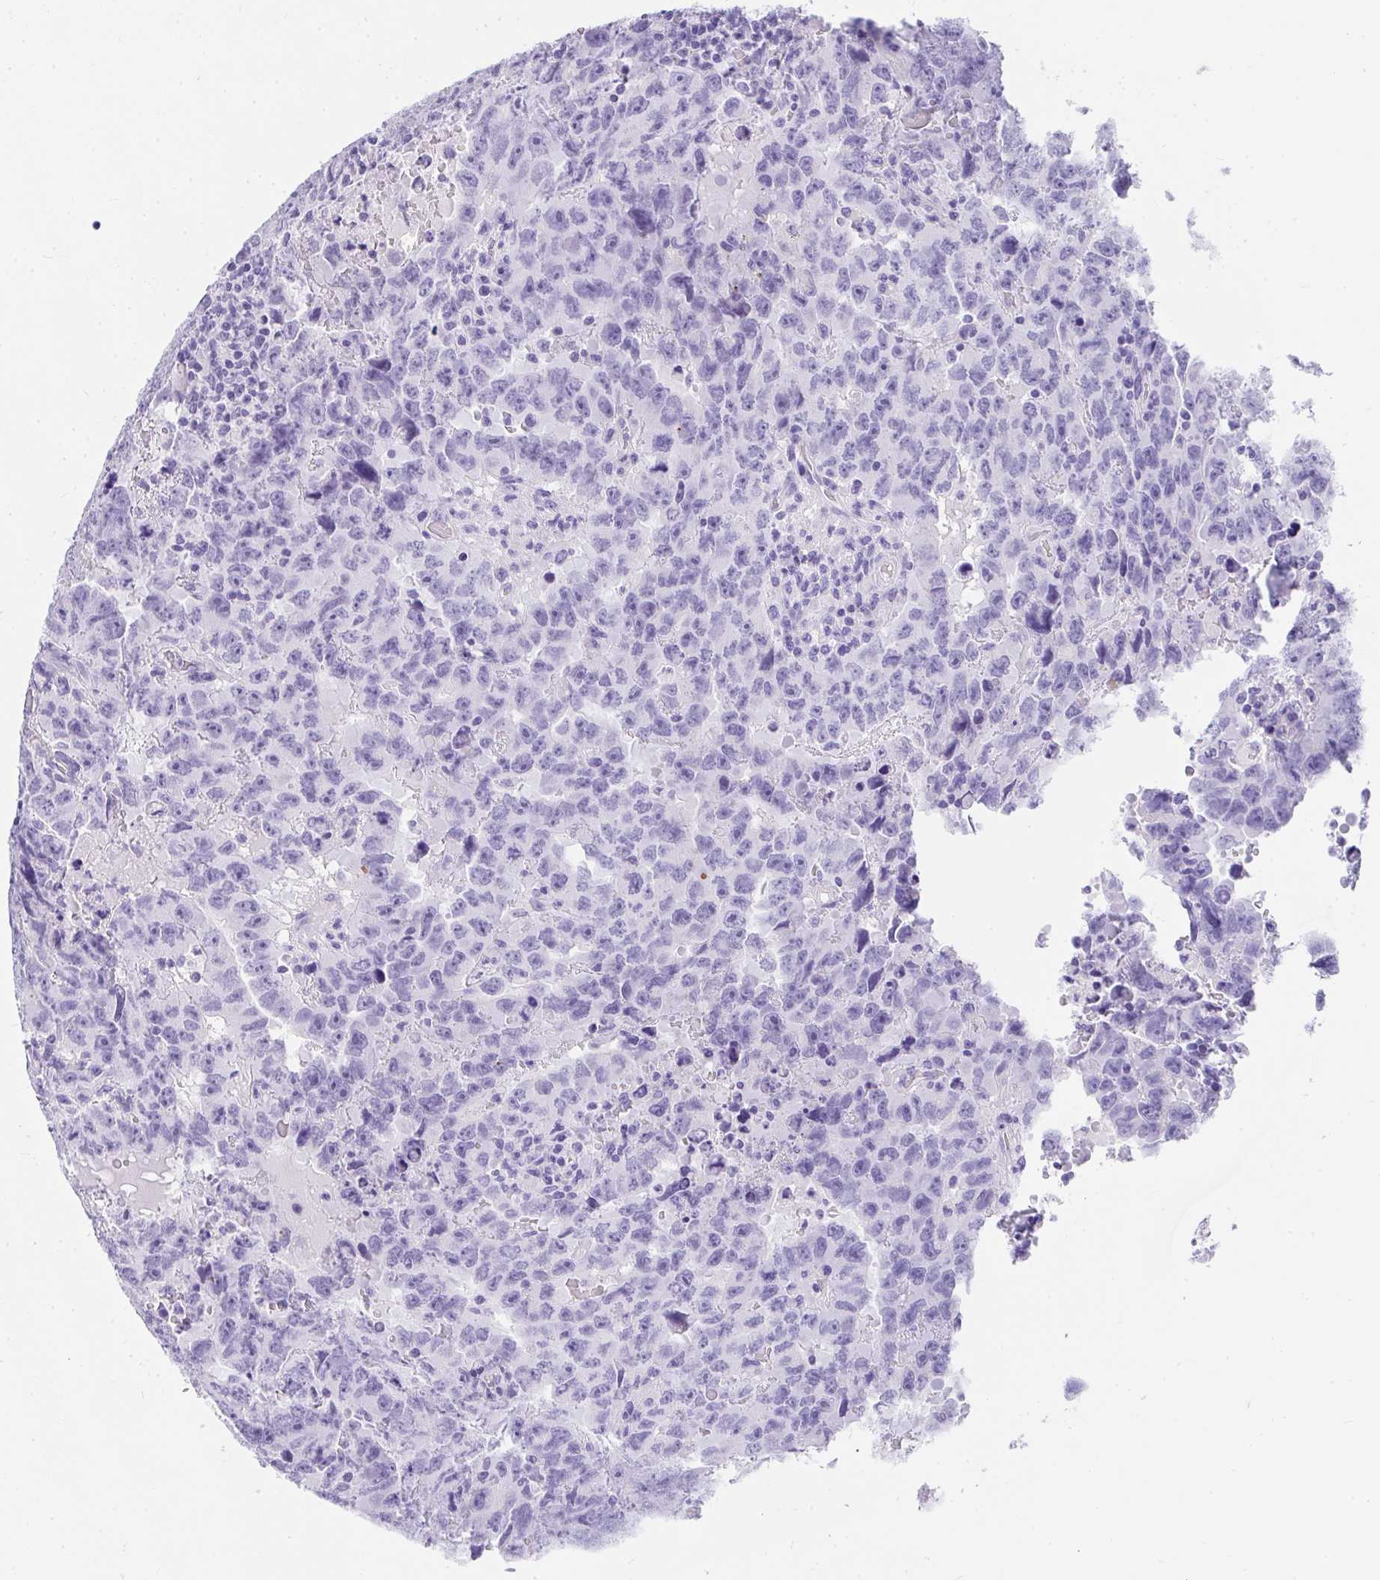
{"staining": {"intensity": "negative", "quantity": "none", "location": "none"}, "tissue": "testis cancer", "cell_type": "Tumor cells", "image_type": "cancer", "snomed": [{"axis": "morphology", "description": "Carcinoma, Embryonal, NOS"}, {"axis": "topography", "description": "Testis"}], "caption": "Immunohistochemistry (IHC) image of human testis embryonal carcinoma stained for a protein (brown), which demonstrates no expression in tumor cells.", "gene": "AVIL", "patient": {"sex": "male", "age": 24}}